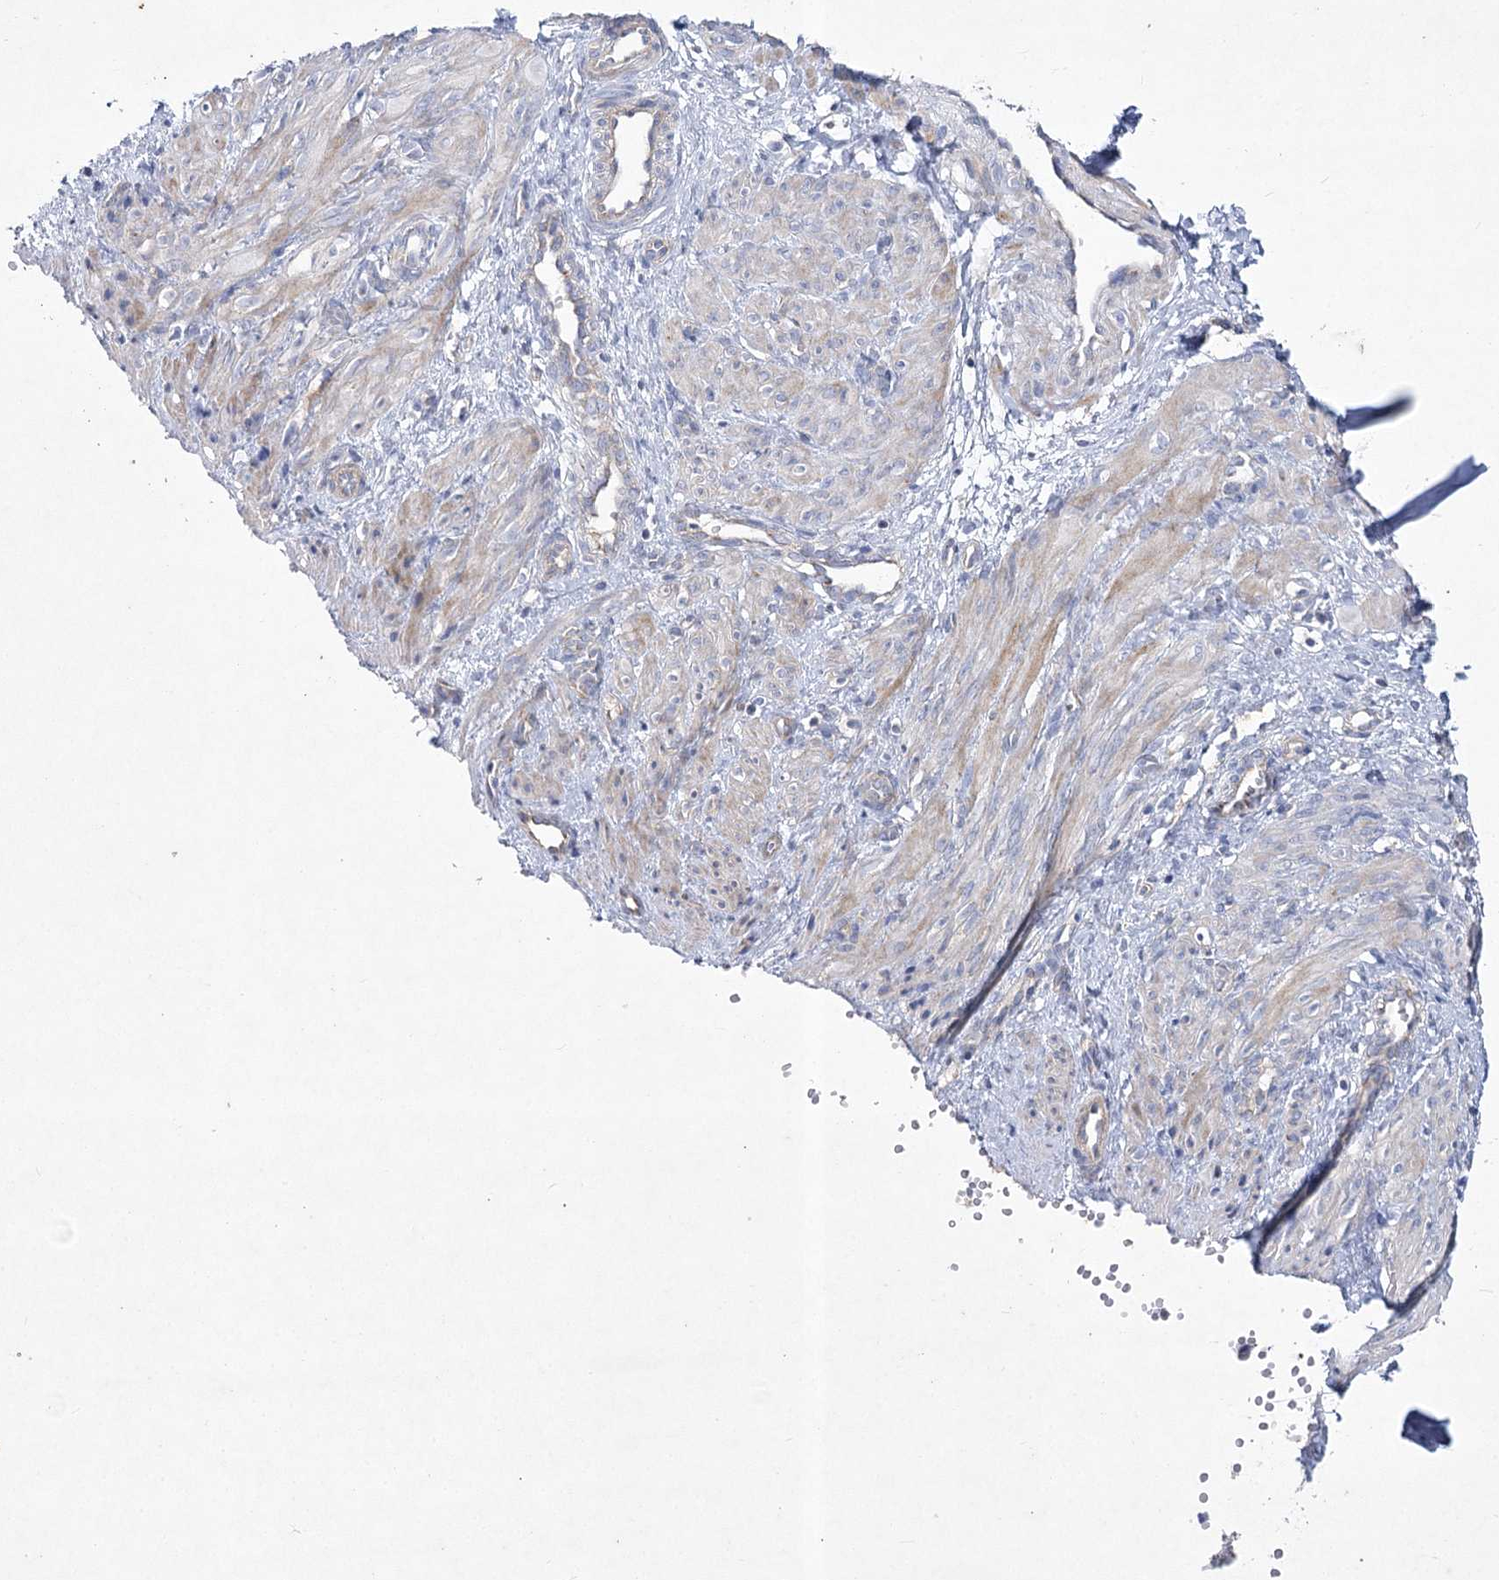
{"staining": {"intensity": "weak", "quantity": "<25%", "location": "cytoplasmic/membranous"}, "tissue": "smooth muscle", "cell_type": "Smooth muscle cells", "image_type": "normal", "snomed": [{"axis": "morphology", "description": "Normal tissue, NOS"}, {"axis": "topography", "description": "Endometrium"}], "caption": "A micrograph of human smooth muscle is negative for staining in smooth muscle cells. (Immunohistochemistry (ihc), brightfield microscopy, high magnification).", "gene": "ITSN2", "patient": {"sex": "female", "age": 33}}